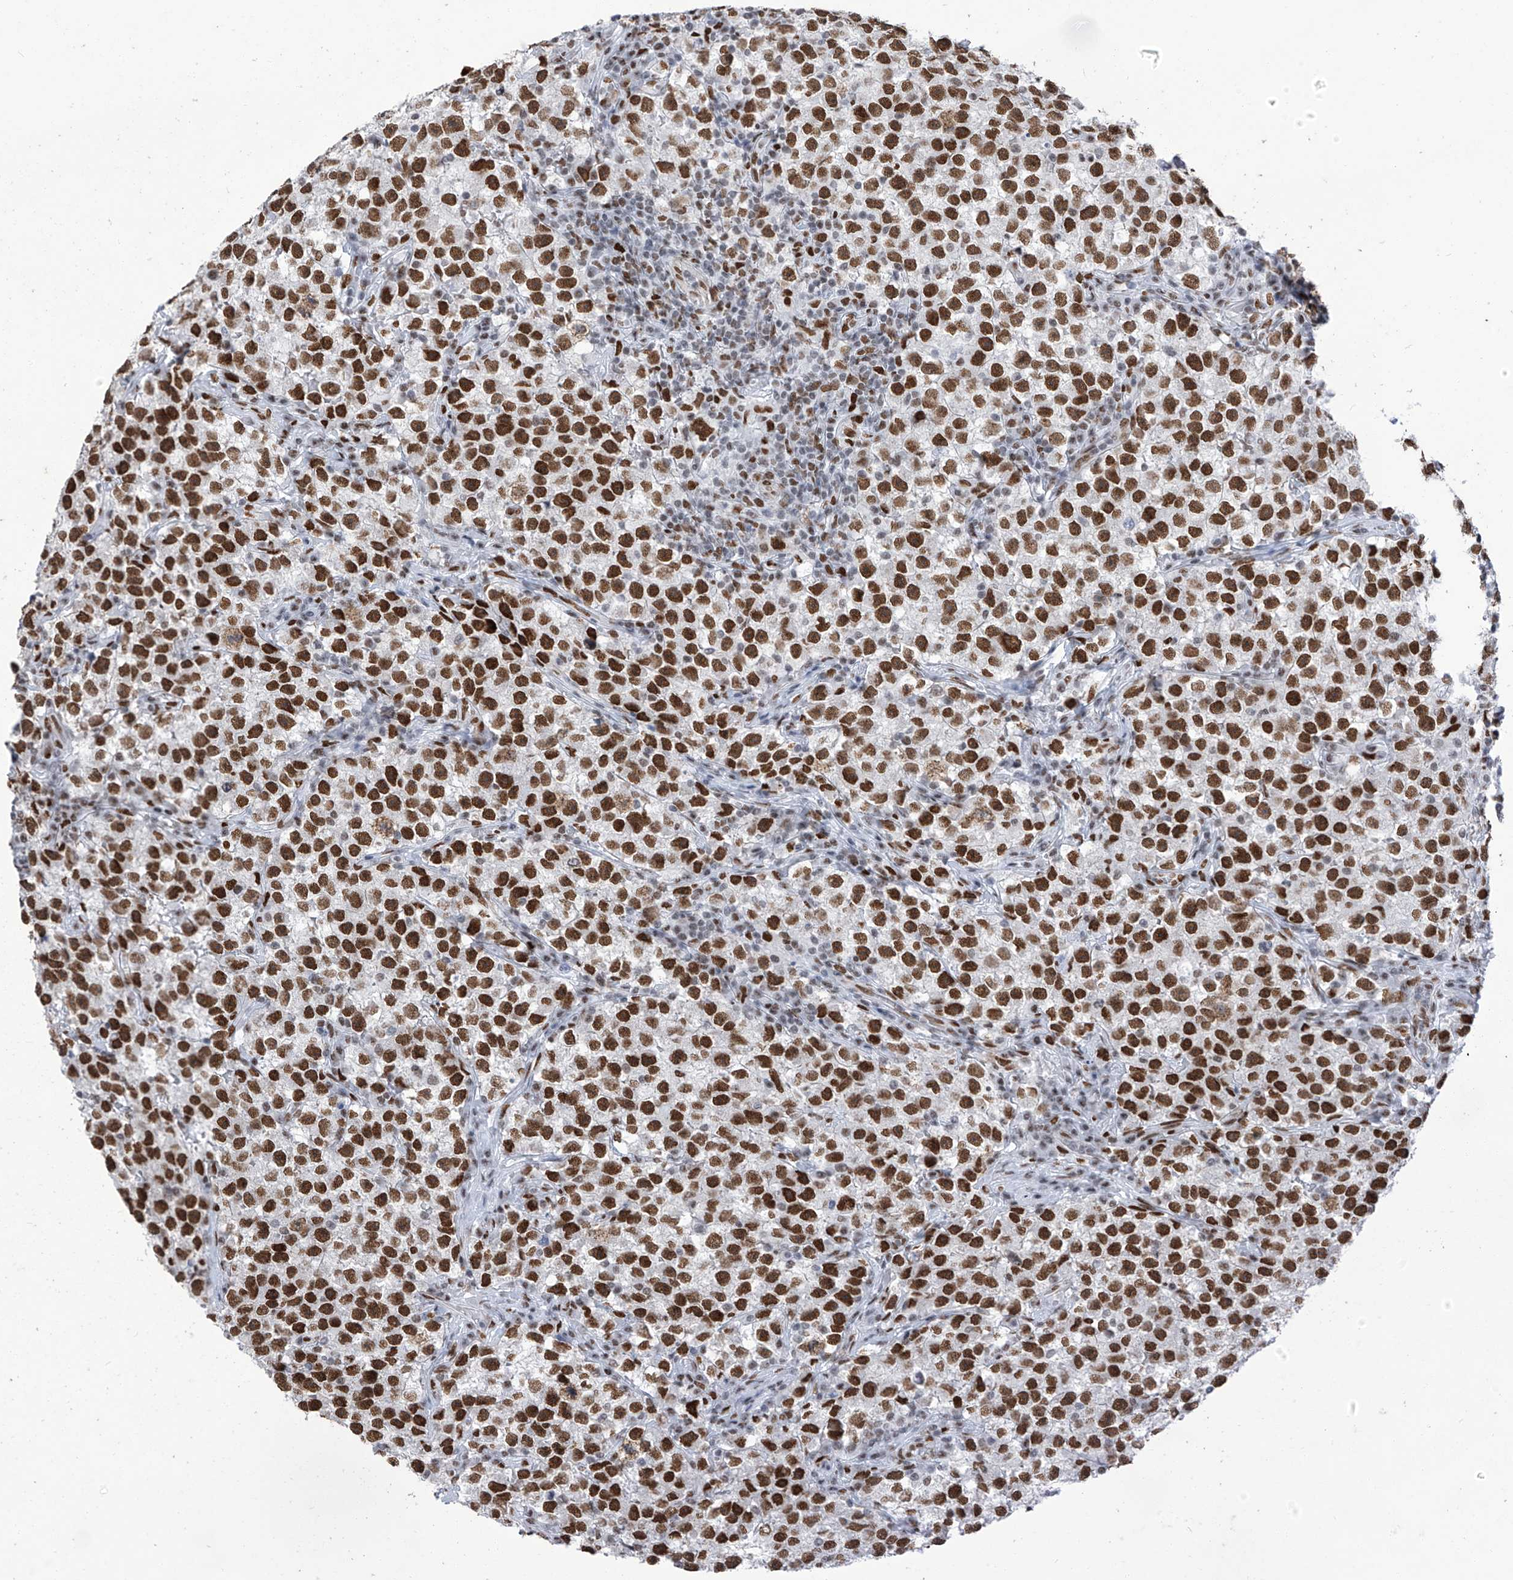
{"staining": {"intensity": "strong", "quantity": ">75%", "location": "nuclear"}, "tissue": "testis cancer", "cell_type": "Tumor cells", "image_type": "cancer", "snomed": [{"axis": "morphology", "description": "Seminoma, NOS"}, {"axis": "topography", "description": "Testis"}], "caption": "Protein analysis of testis cancer tissue shows strong nuclear positivity in approximately >75% of tumor cells.", "gene": "KHSRP", "patient": {"sex": "male", "age": 22}}